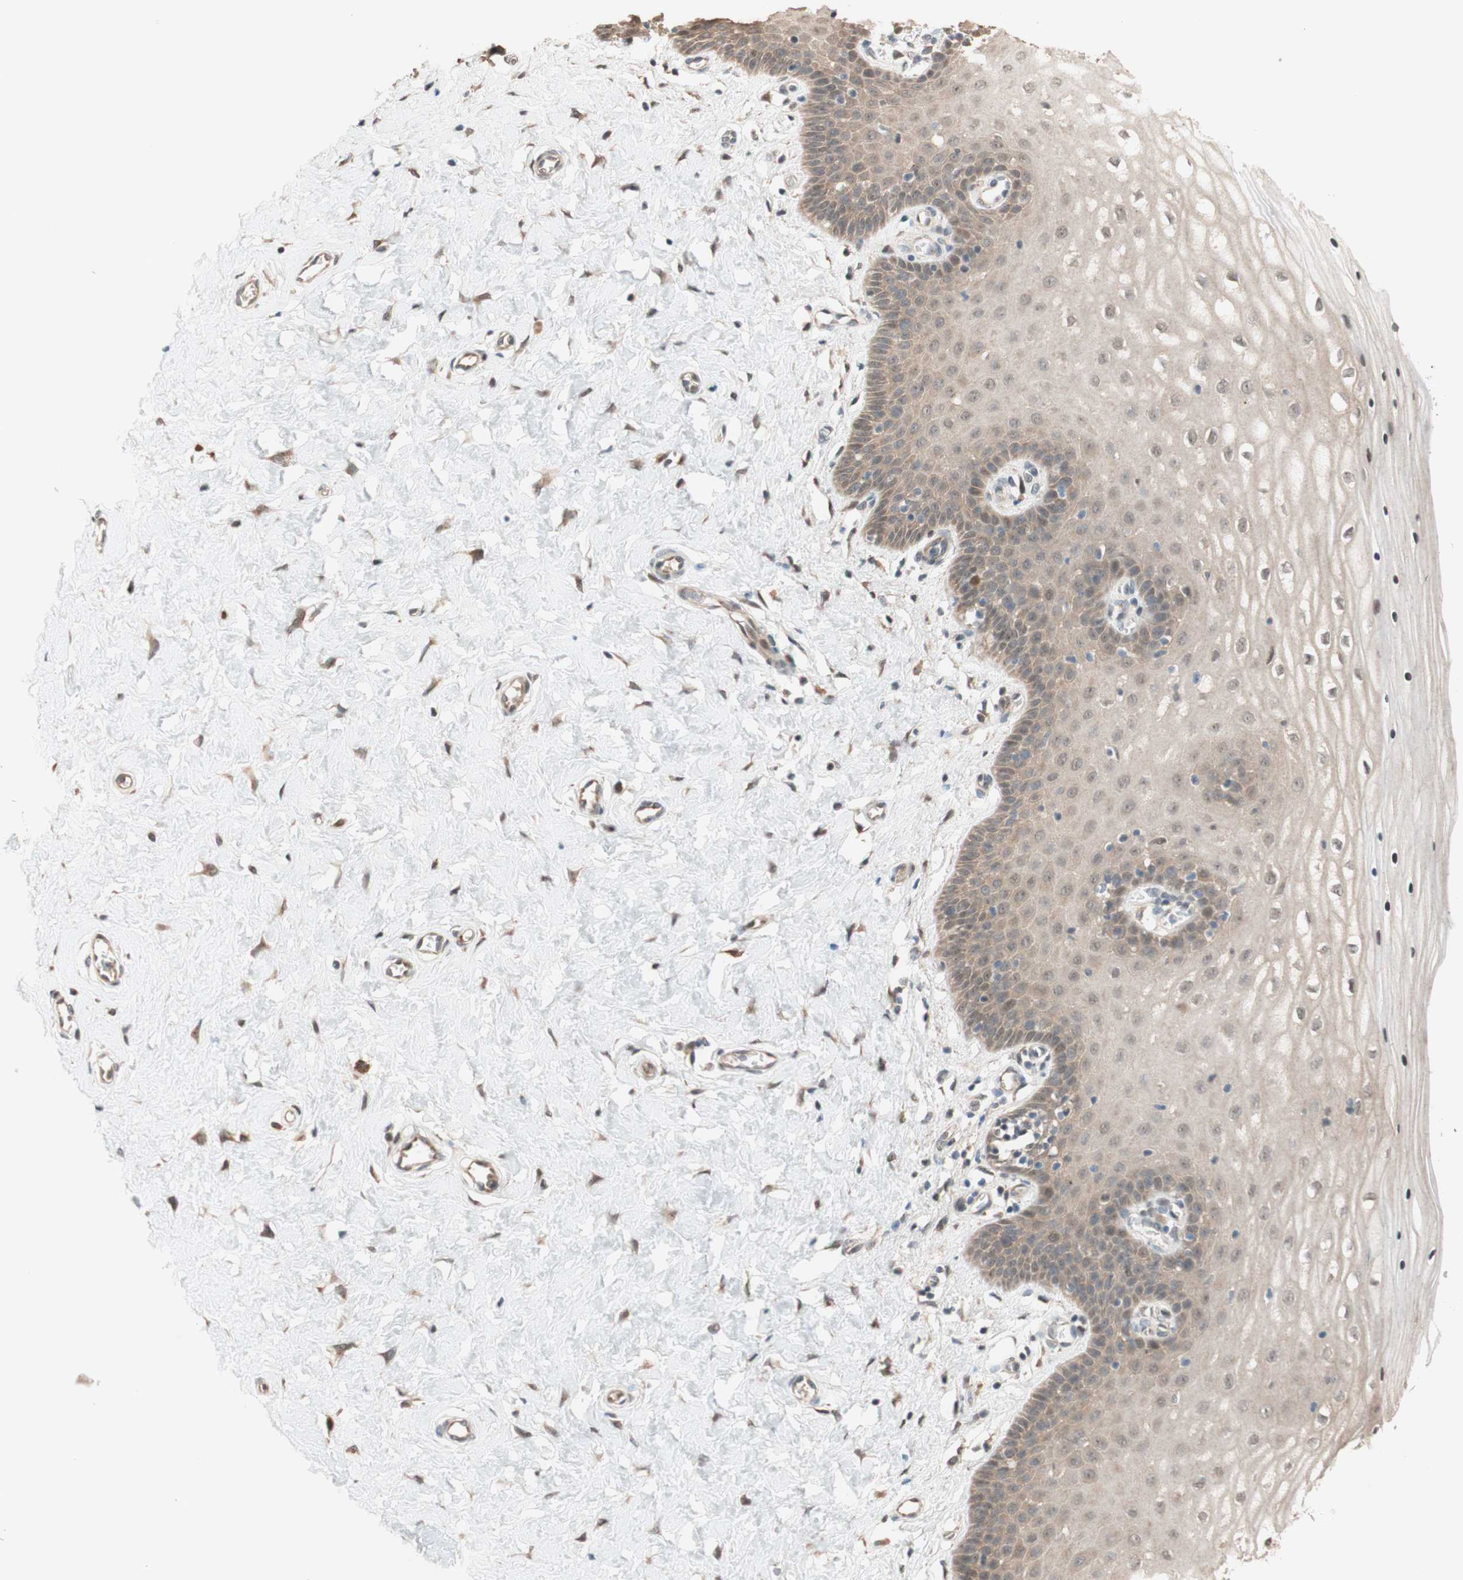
{"staining": {"intensity": "moderate", "quantity": ">75%", "location": "cytoplasmic/membranous"}, "tissue": "cervix", "cell_type": "Glandular cells", "image_type": "normal", "snomed": [{"axis": "morphology", "description": "Normal tissue, NOS"}, {"axis": "topography", "description": "Cervix"}], "caption": "Immunohistochemistry (DAB) staining of benign human cervix demonstrates moderate cytoplasmic/membranous protein positivity in approximately >75% of glandular cells.", "gene": "CCNC", "patient": {"sex": "female", "age": 55}}